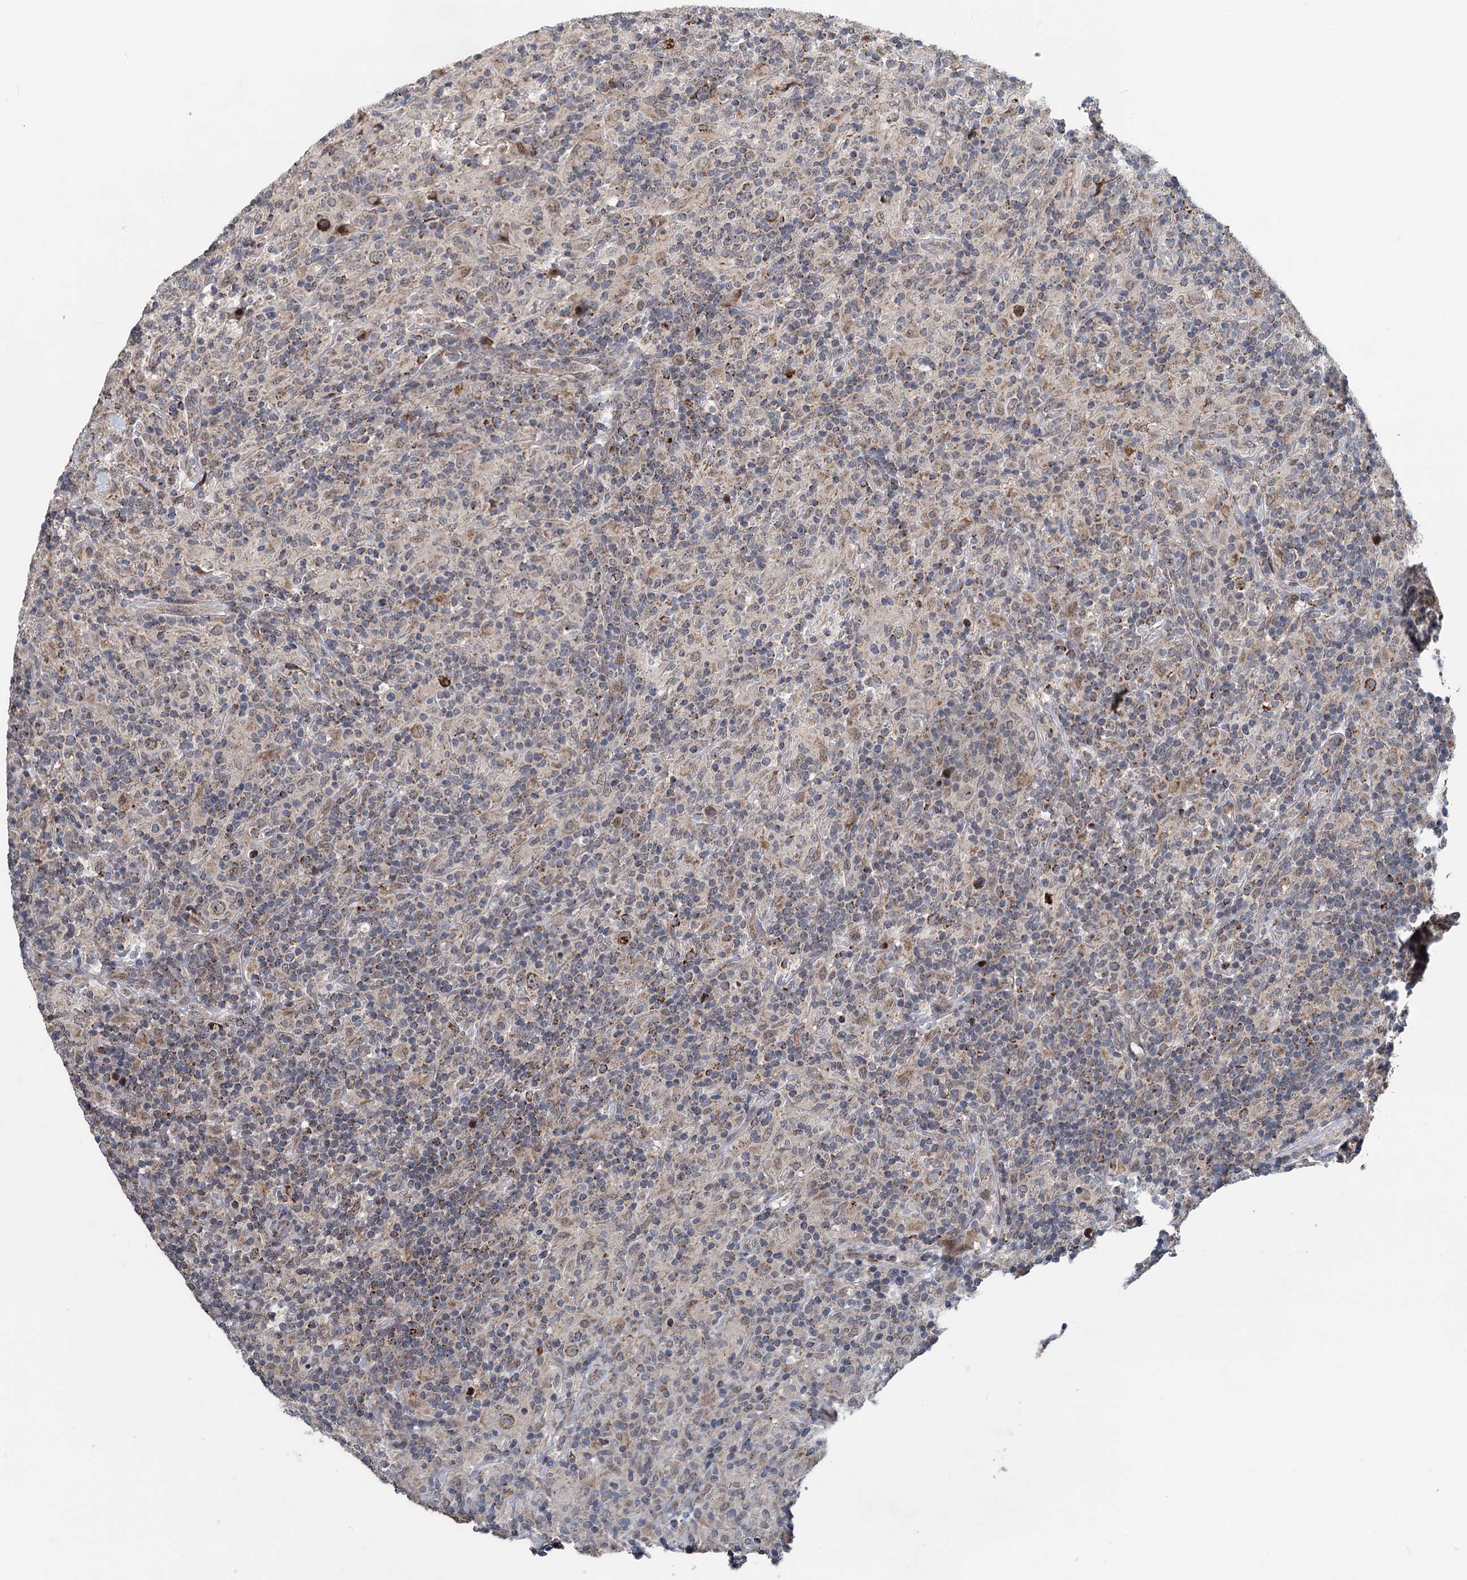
{"staining": {"intensity": "moderate", "quantity": ">75%", "location": "cytoplasmic/membranous"}, "tissue": "lymphoma", "cell_type": "Tumor cells", "image_type": "cancer", "snomed": [{"axis": "morphology", "description": "Hodgkin's disease, NOS"}, {"axis": "topography", "description": "Lymph node"}], "caption": "Moderate cytoplasmic/membranous staining for a protein is seen in about >75% of tumor cells of lymphoma using immunohistochemistry (IHC).", "gene": "RITA1", "patient": {"sex": "male", "age": 70}}